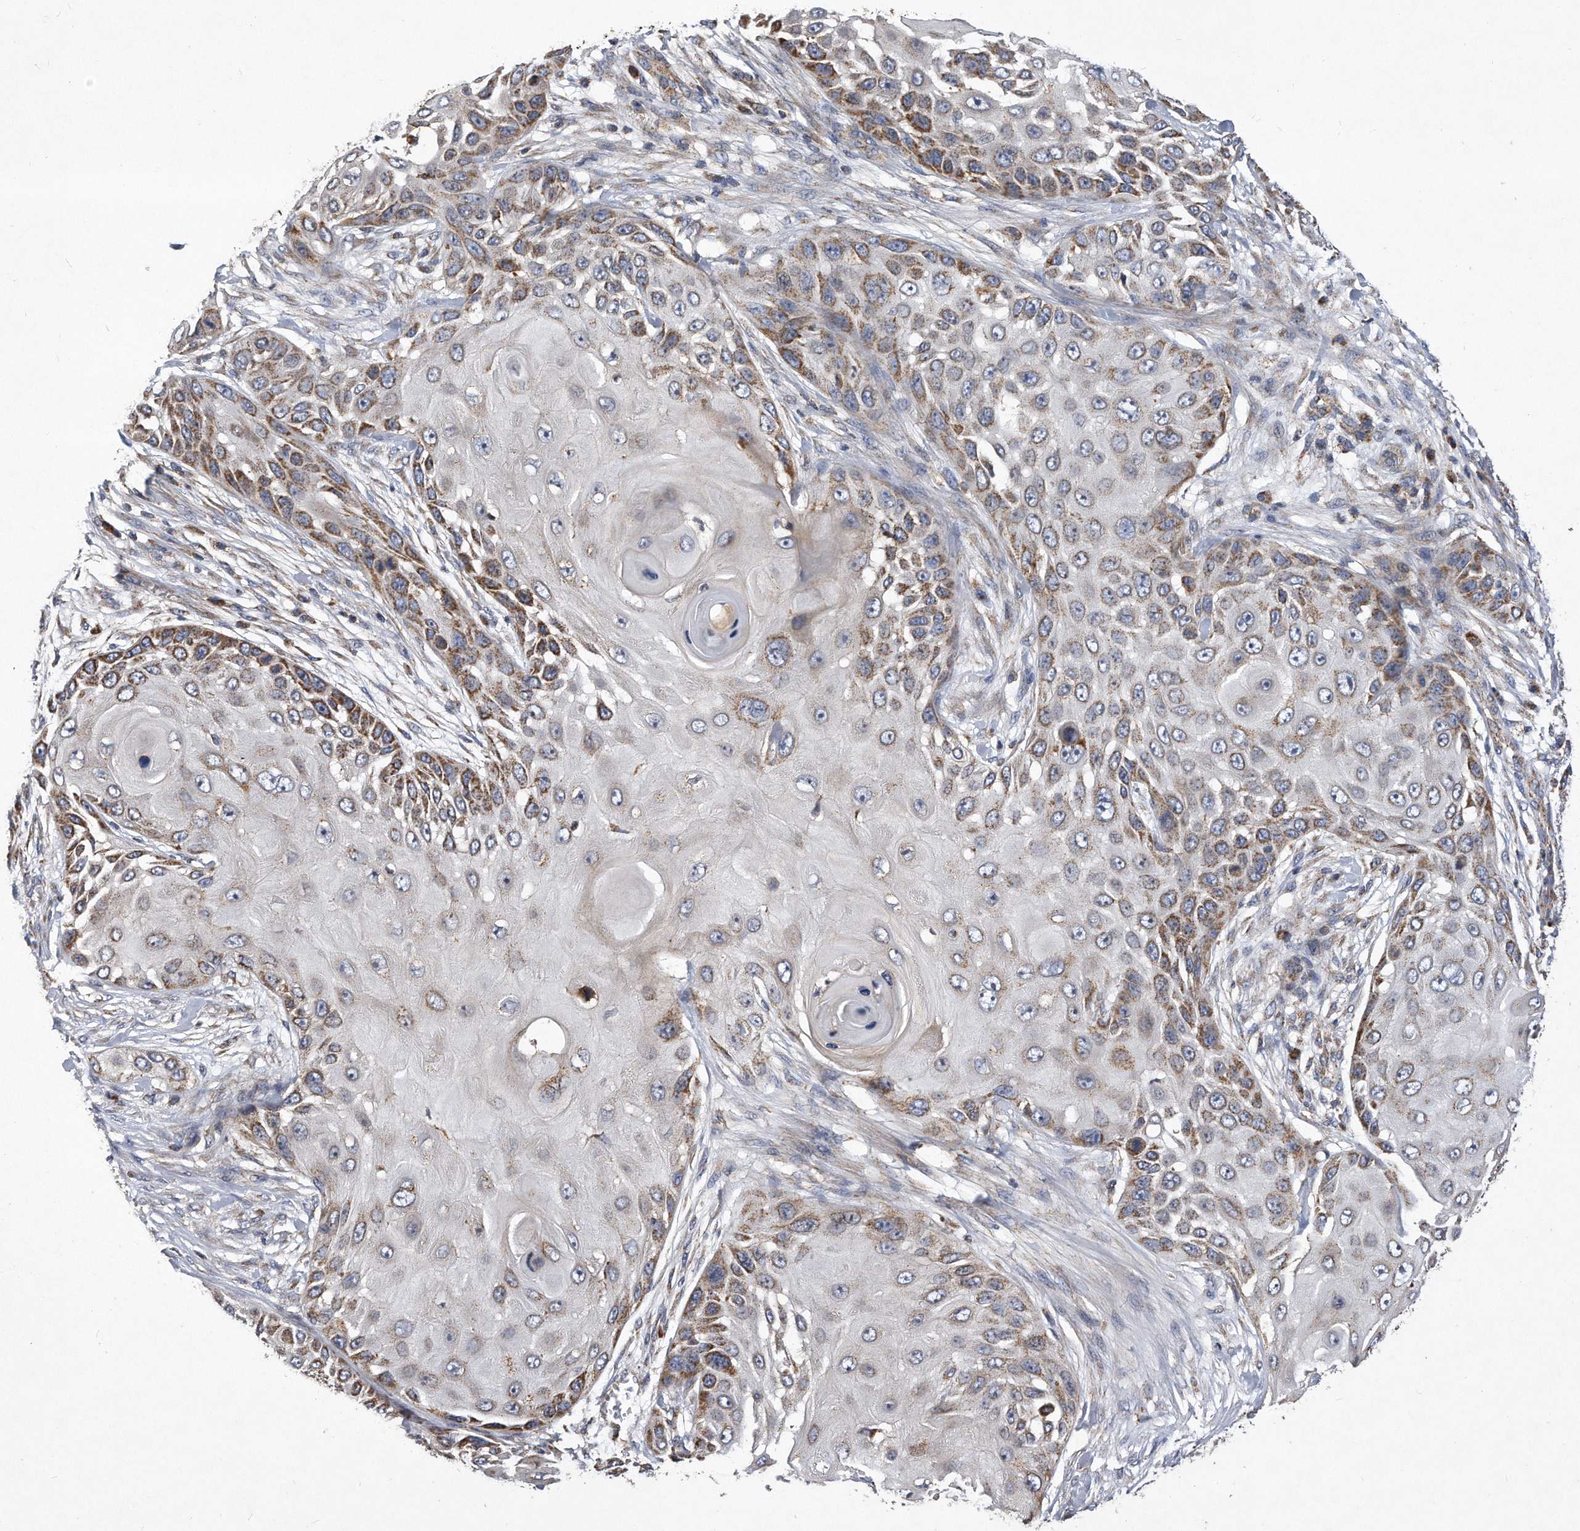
{"staining": {"intensity": "moderate", "quantity": "25%-75%", "location": "cytoplasmic/membranous"}, "tissue": "skin cancer", "cell_type": "Tumor cells", "image_type": "cancer", "snomed": [{"axis": "morphology", "description": "Squamous cell carcinoma, NOS"}, {"axis": "topography", "description": "Skin"}], "caption": "A medium amount of moderate cytoplasmic/membranous positivity is seen in approximately 25%-75% of tumor cells in skin squamous cell carcinoma tissue.", "gene": "PPP5C", "patient": {"sex": "female", "age": 44}}